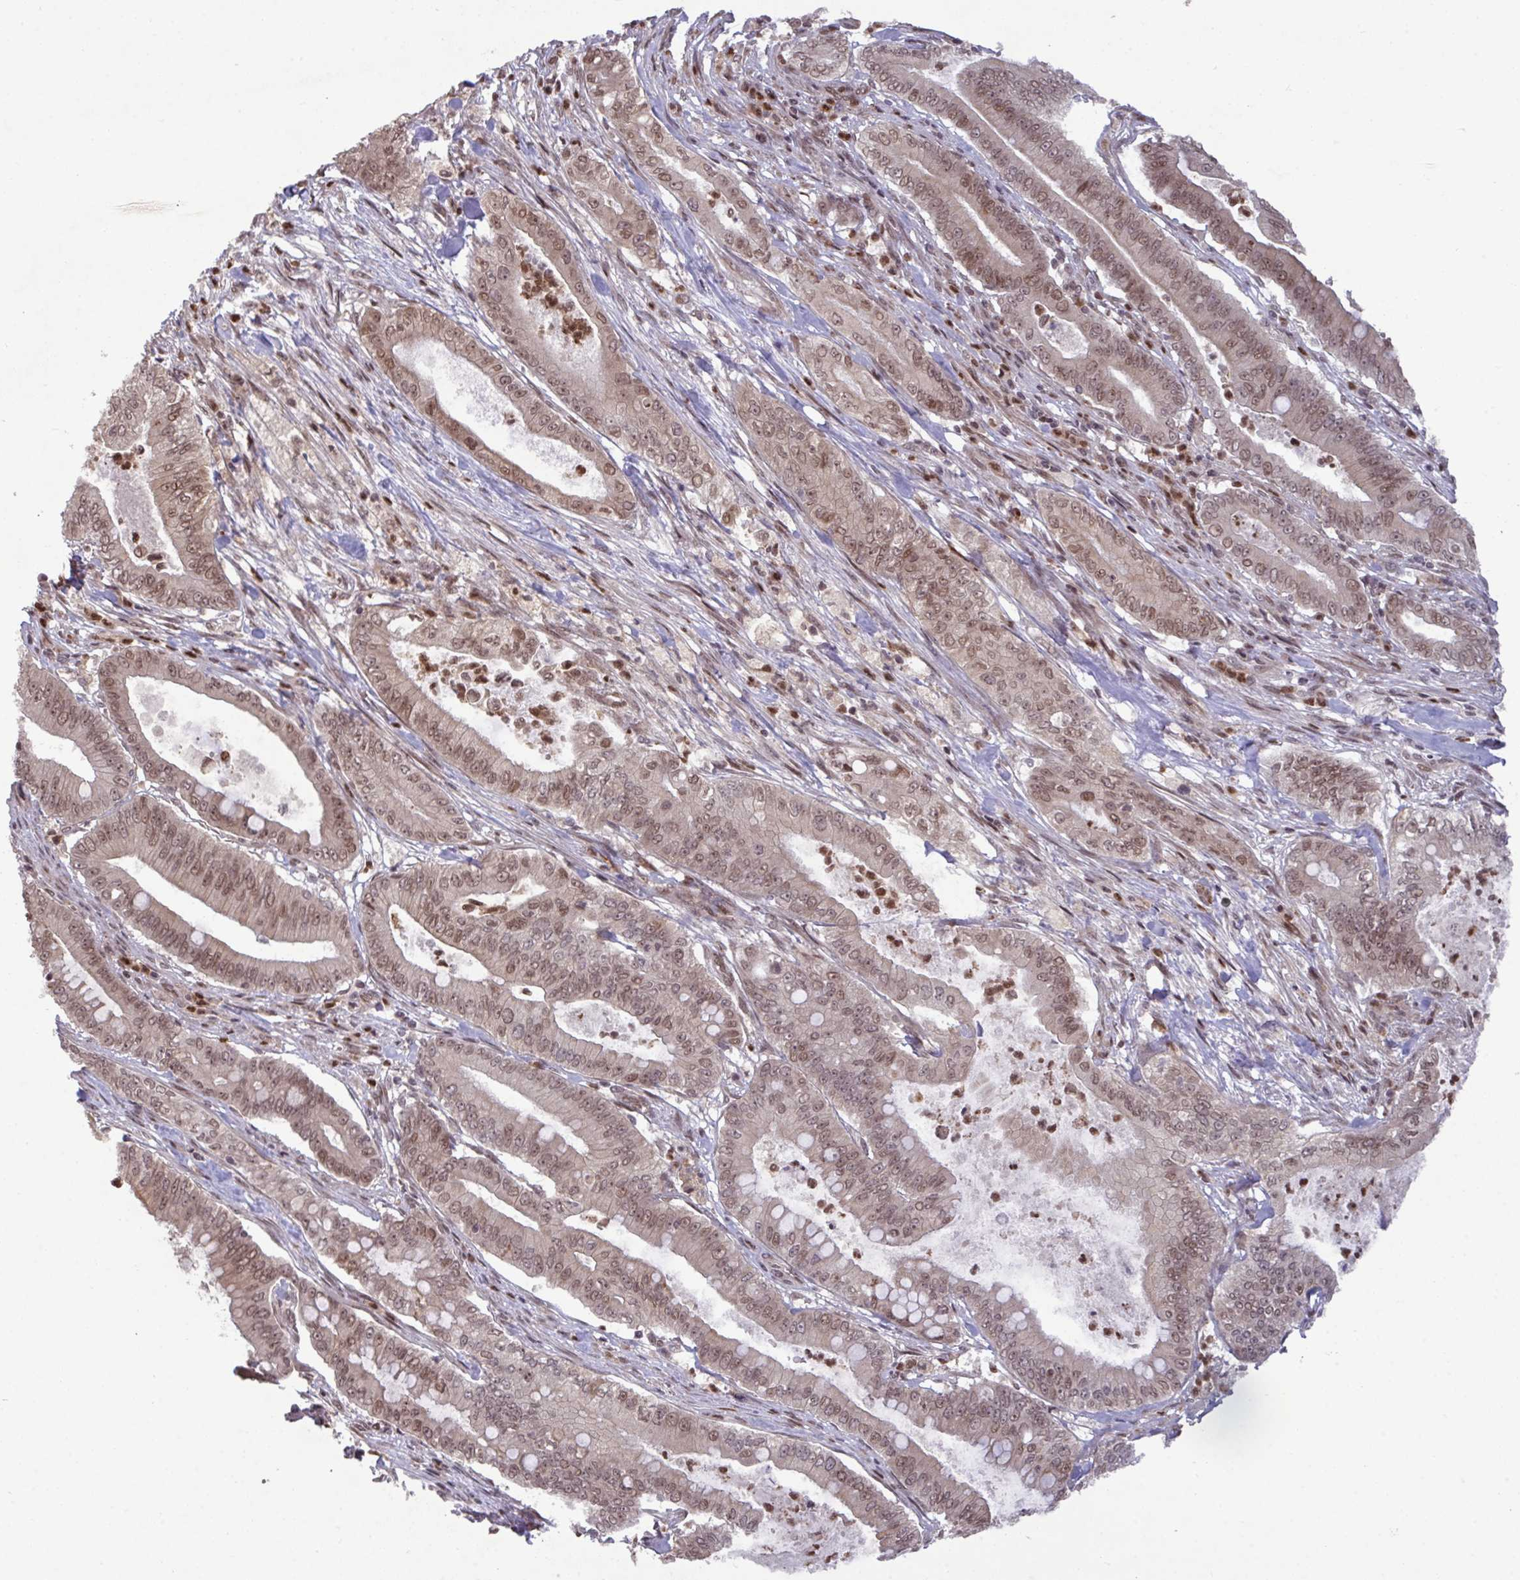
{"staining": {"intensity": "moderate", "quantity": ">75%", "location": "nuclear"}, "tissue": "pancreatic cancer", "cell_type": "Tumor cells", "image_type": "cancer", "snomed": [{"axis": "morphology", "description": "Adenocarcinoma, NOS"}, {"axis": "topography", "description": "Pancreas"}], "caption": "An IHC image of tumor tissue is shown. Protein staining in brown highlights moderate nuclear positivity in pancreatic cancer within tumor cells.", "gene": "UXT", "patient": {"sex": "male", "age": 71}}